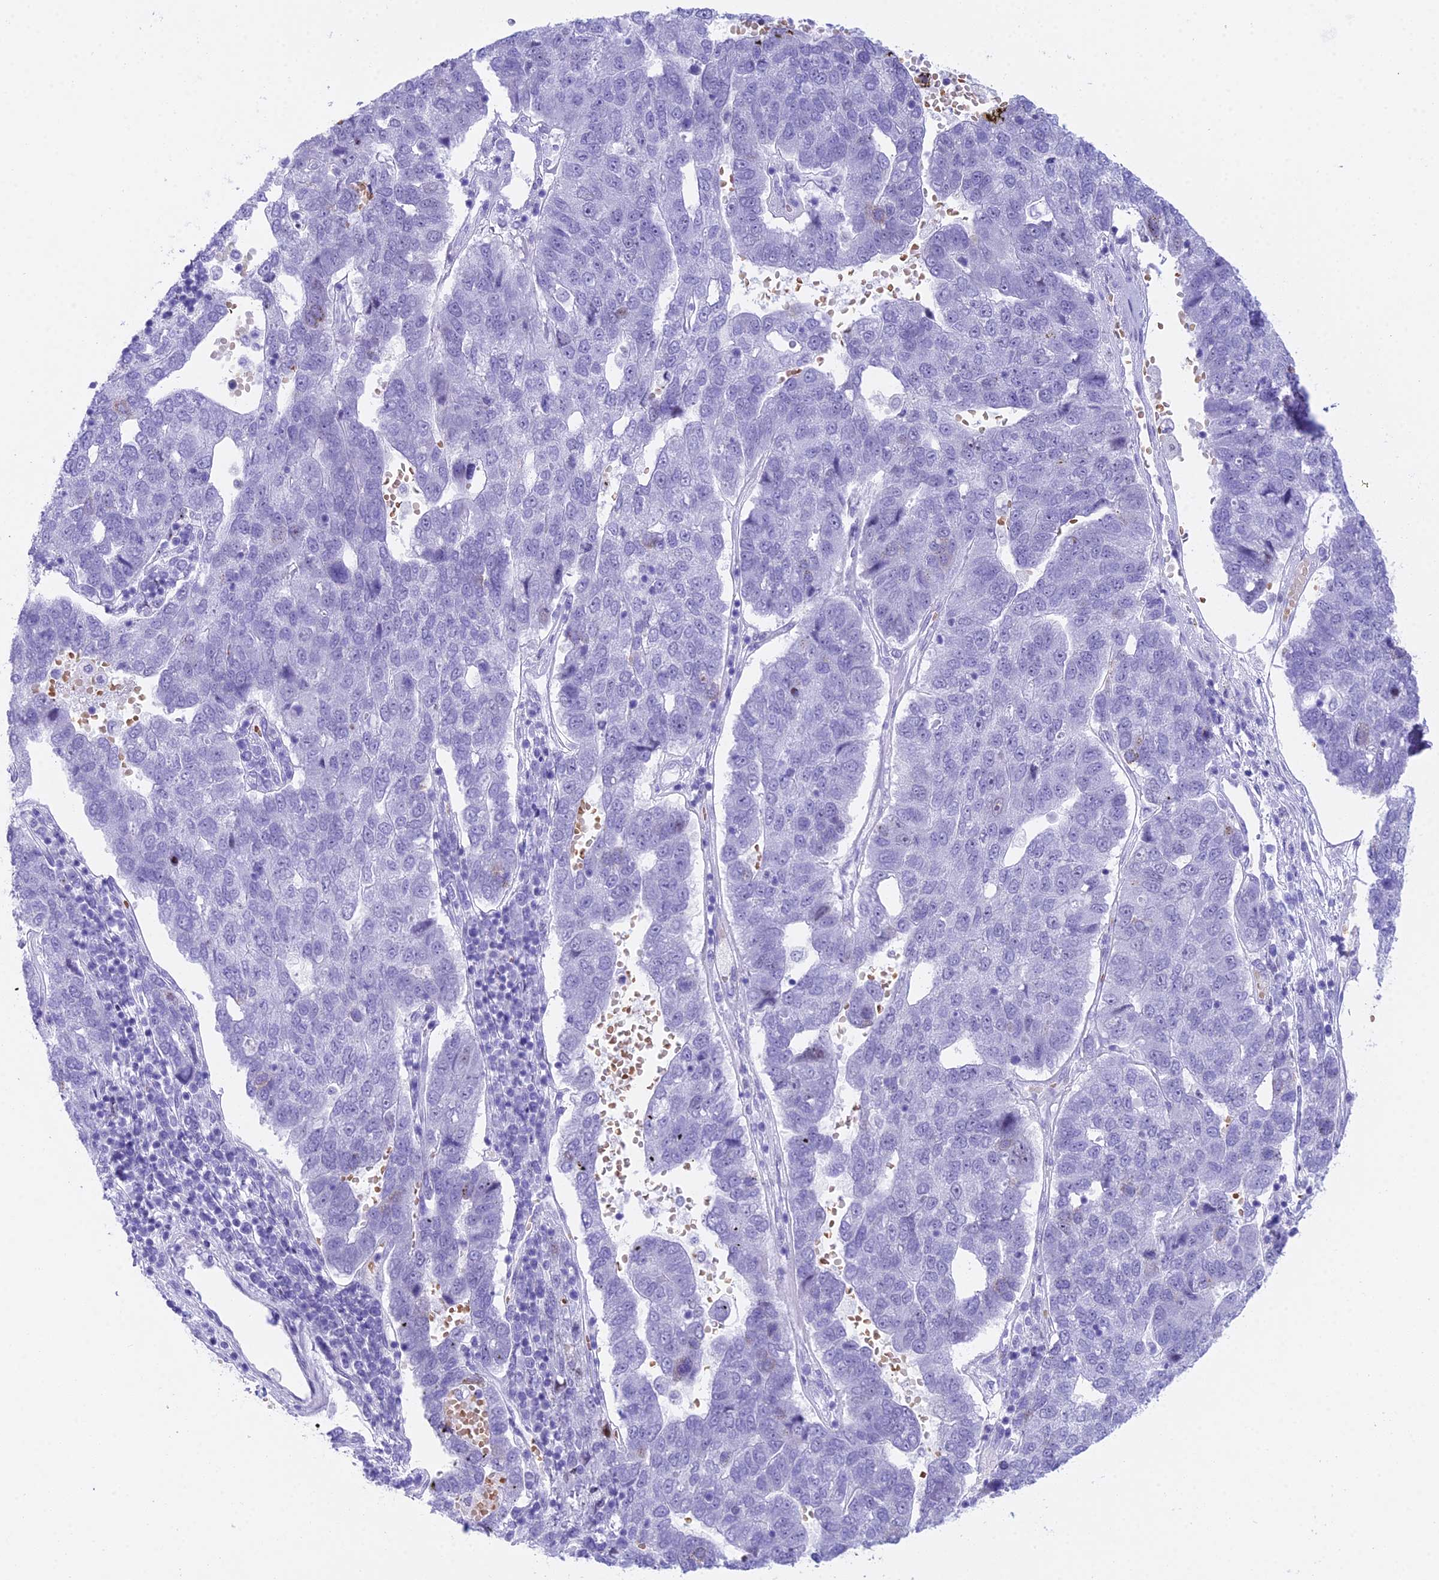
{"staining": {"intensity": "negative", "quantity": "none", "location": "none"}, "tissue": "pancreatic cancer", "cell_type": "Tumor cells", "image_type": "cancer", "snomed": [{"axis": "morphology", "description": "Adenocarcinoma, NOS"}, {"axis": "topography", "description": "Pancreas"}], "caption": "IHC photomicrograph of neoplastic tissue: pancreatic cancer stained with DAB exhibits no significant protein expression in tumor cells.", "gene": "RNPS1", "patient": {"sex": "female", "age": 61}}